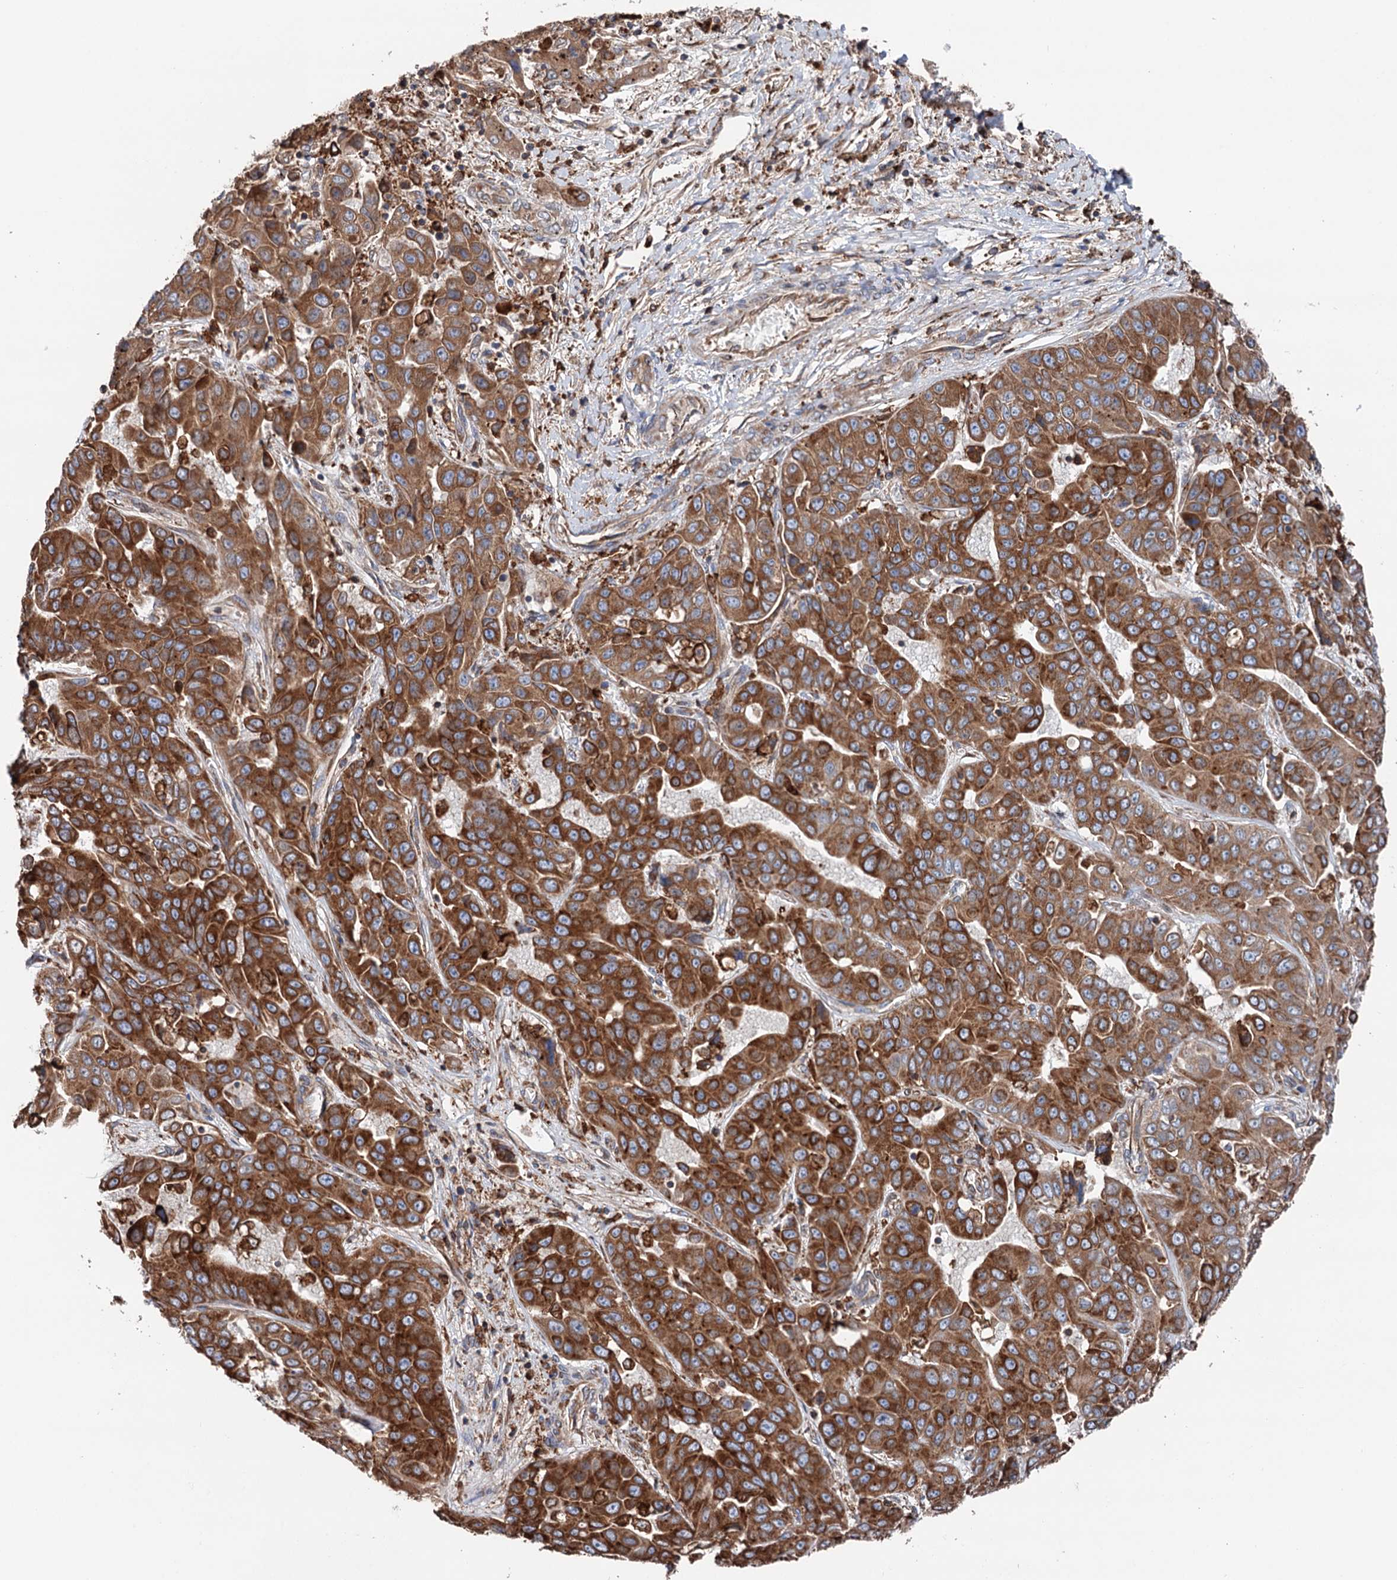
{"staining": {"intensity": "moderate", "quantity": ">75%", "location": "cytoplasmic/membranous"}, "tissue": "liver cancer", "cell_type": "Tumor cells", "image_type": "cancer", "snomed": [{"axis": "morphology", "description": "Cholangiocarcinoma"}, {"axis": "topography", "description": "Liver"}], "caption": "A histopathology image of cholangiocarcinoma (liver) stained for a protein displays moderate cytoplasmic/membranous brown staining in tumor cells. The staining is performed using DAB brown chromogen to label protein expression. The nuclei are counter-stained blue using hematoxylin.", "gene": "ERP29", "patient": {"sex": "female", "age": 52}}